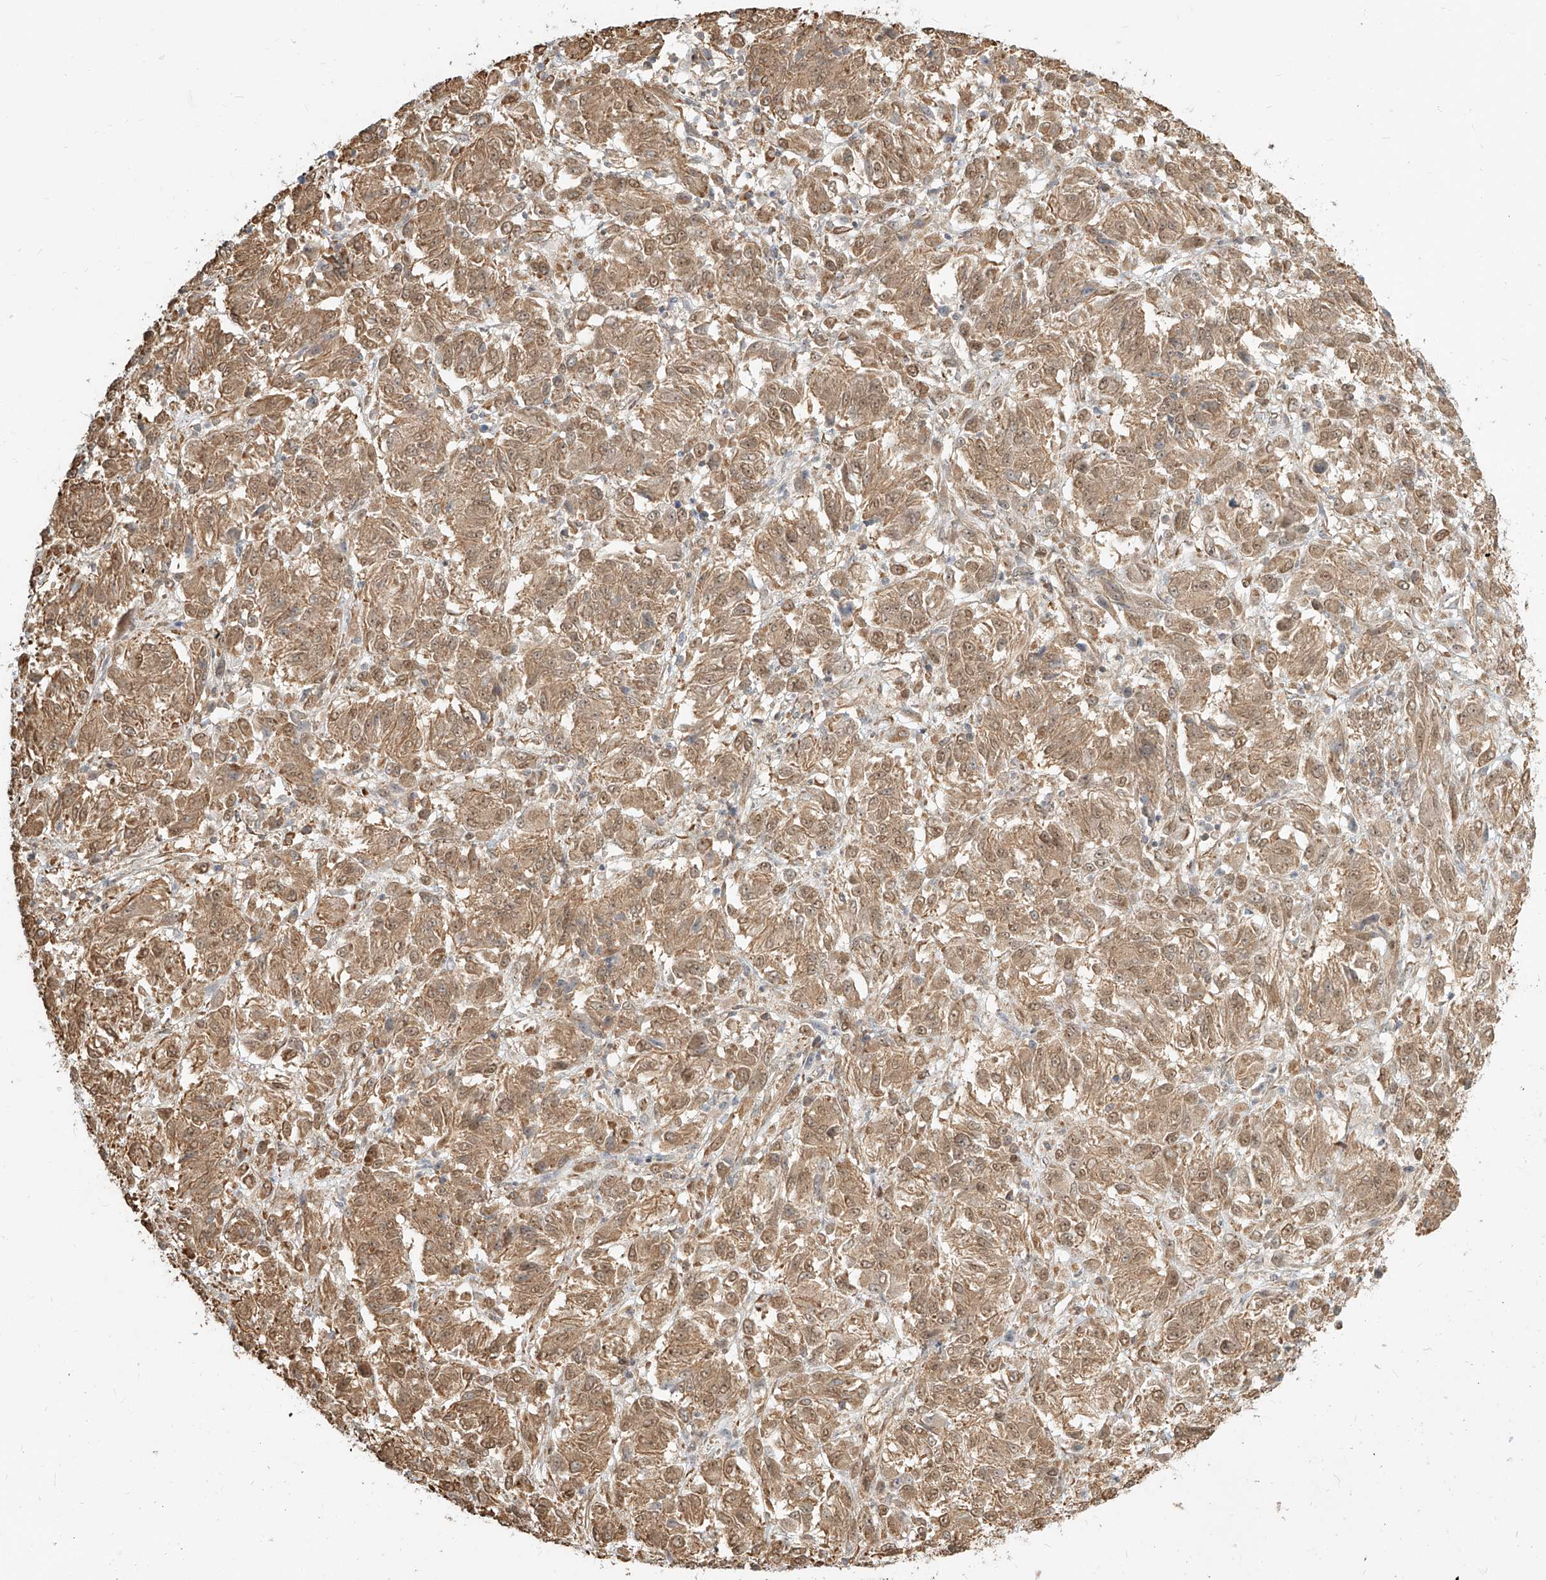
{"staining": {"intensity": "moderate", "quantity": ">75%", "location": "cytoplasmic/membranous"}, "tissue": "melanoma", "cell_type": "Tumor cells", "image_type": "cancer", "snomed": [{"axis": "morphology", "description": "Malignant melanoma, Metastatic site"}, {"axis": "topography", "description": "Lung"}], "caption": "Moderate cytoplasmic/membranous positivity is identified in about >75% of tumor cells in malignant melanoma (metastatic site).", "gene": "UBE2K", "patient": {"sex": "male", "age": 64}}